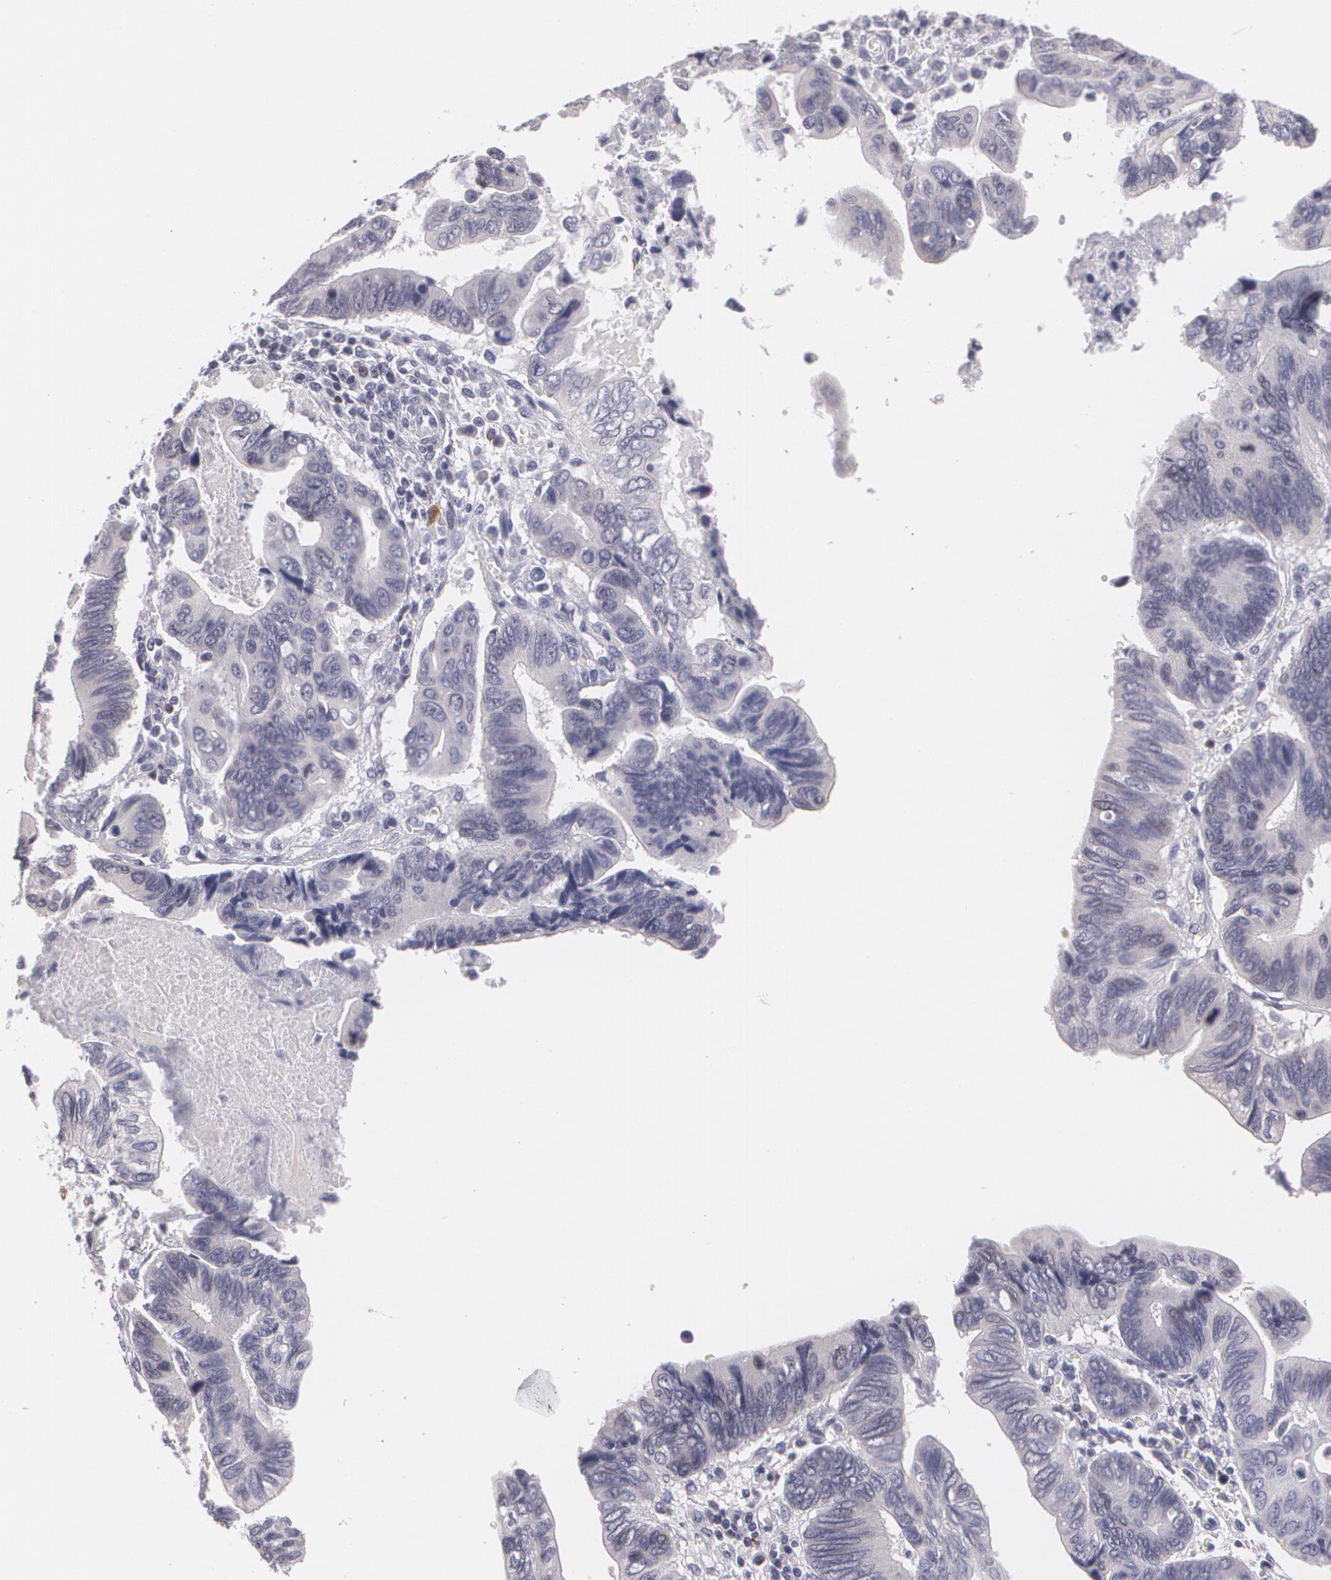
{"staining": {"intensity": "negative", "quantity": "none", "location": "none"}, "tissue": "pancreatic cancer", "cell_type": "Tumor cells", "image_type": "cancer", "snomed": [{"axis": "morphology", "description": "Adenocarcinoma, NOS"}, {"axis": "topography", "description": "Pancreas"}], "caption": "Image shows no protein staining in tumor cells of pancreatic cancer tissue.", "gene": "ZBTB16", "patient": {"sex": "female", "age": 70}}